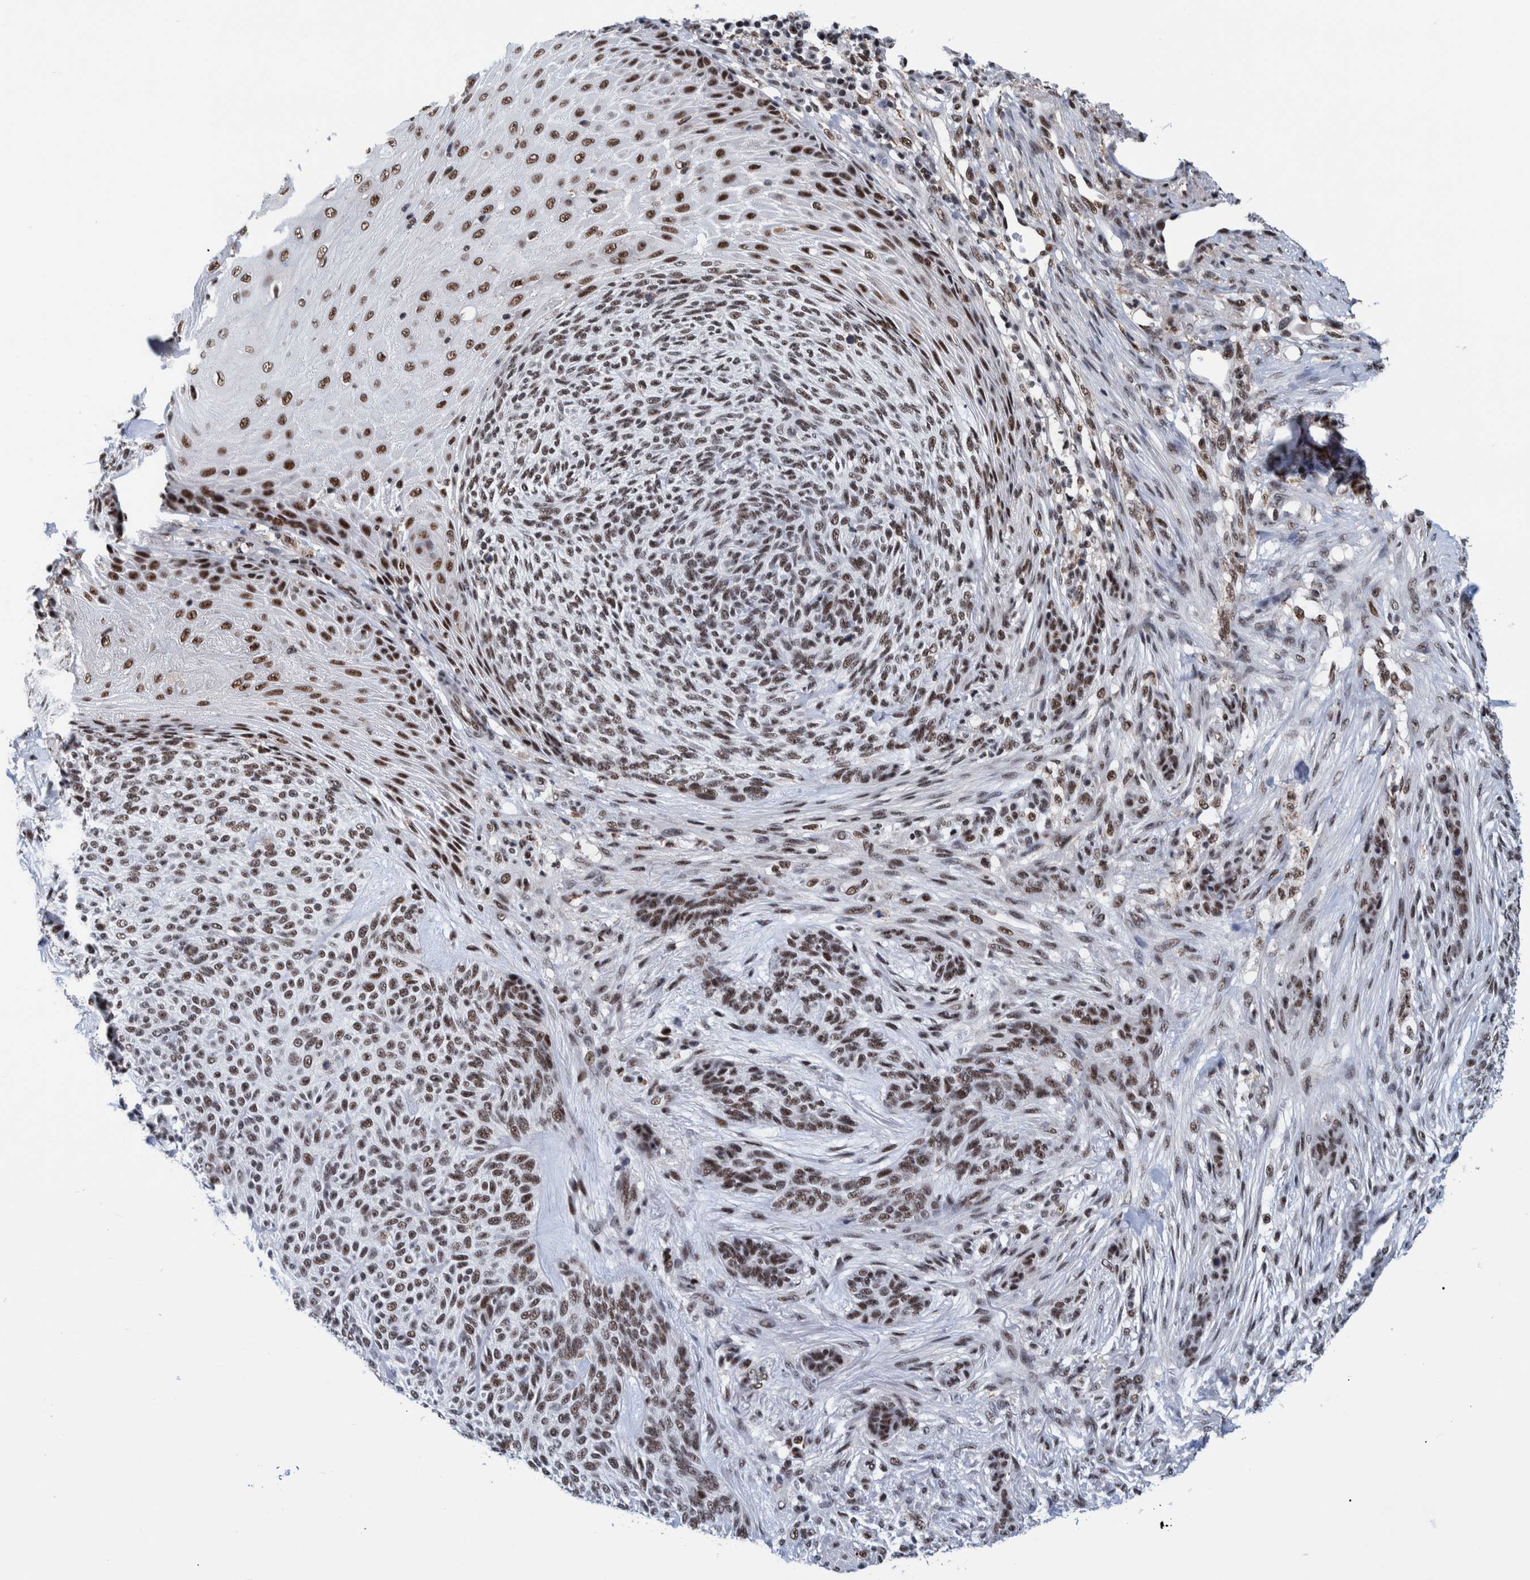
{"staining": {"intensity": "moderate", "quantity": ">75%", "location": "nuclear"}, "tissue": "skin cancer", "cell_type": "Tumor cells", "image_type": "cancer", "snomed": [{"axis": "morphology", "description": "Basal cell carcinoma"}, {"axis": "topography", "description": "Skin"}], "caption": "Human skin cancer (basal cell carcinoma) stained for a protein (brown) reveals moderate nuclear positive staining in approximately >75% of tumor cells.", "gene": "EFTUD2", "patient": {"sex": "male", "age": 55}}